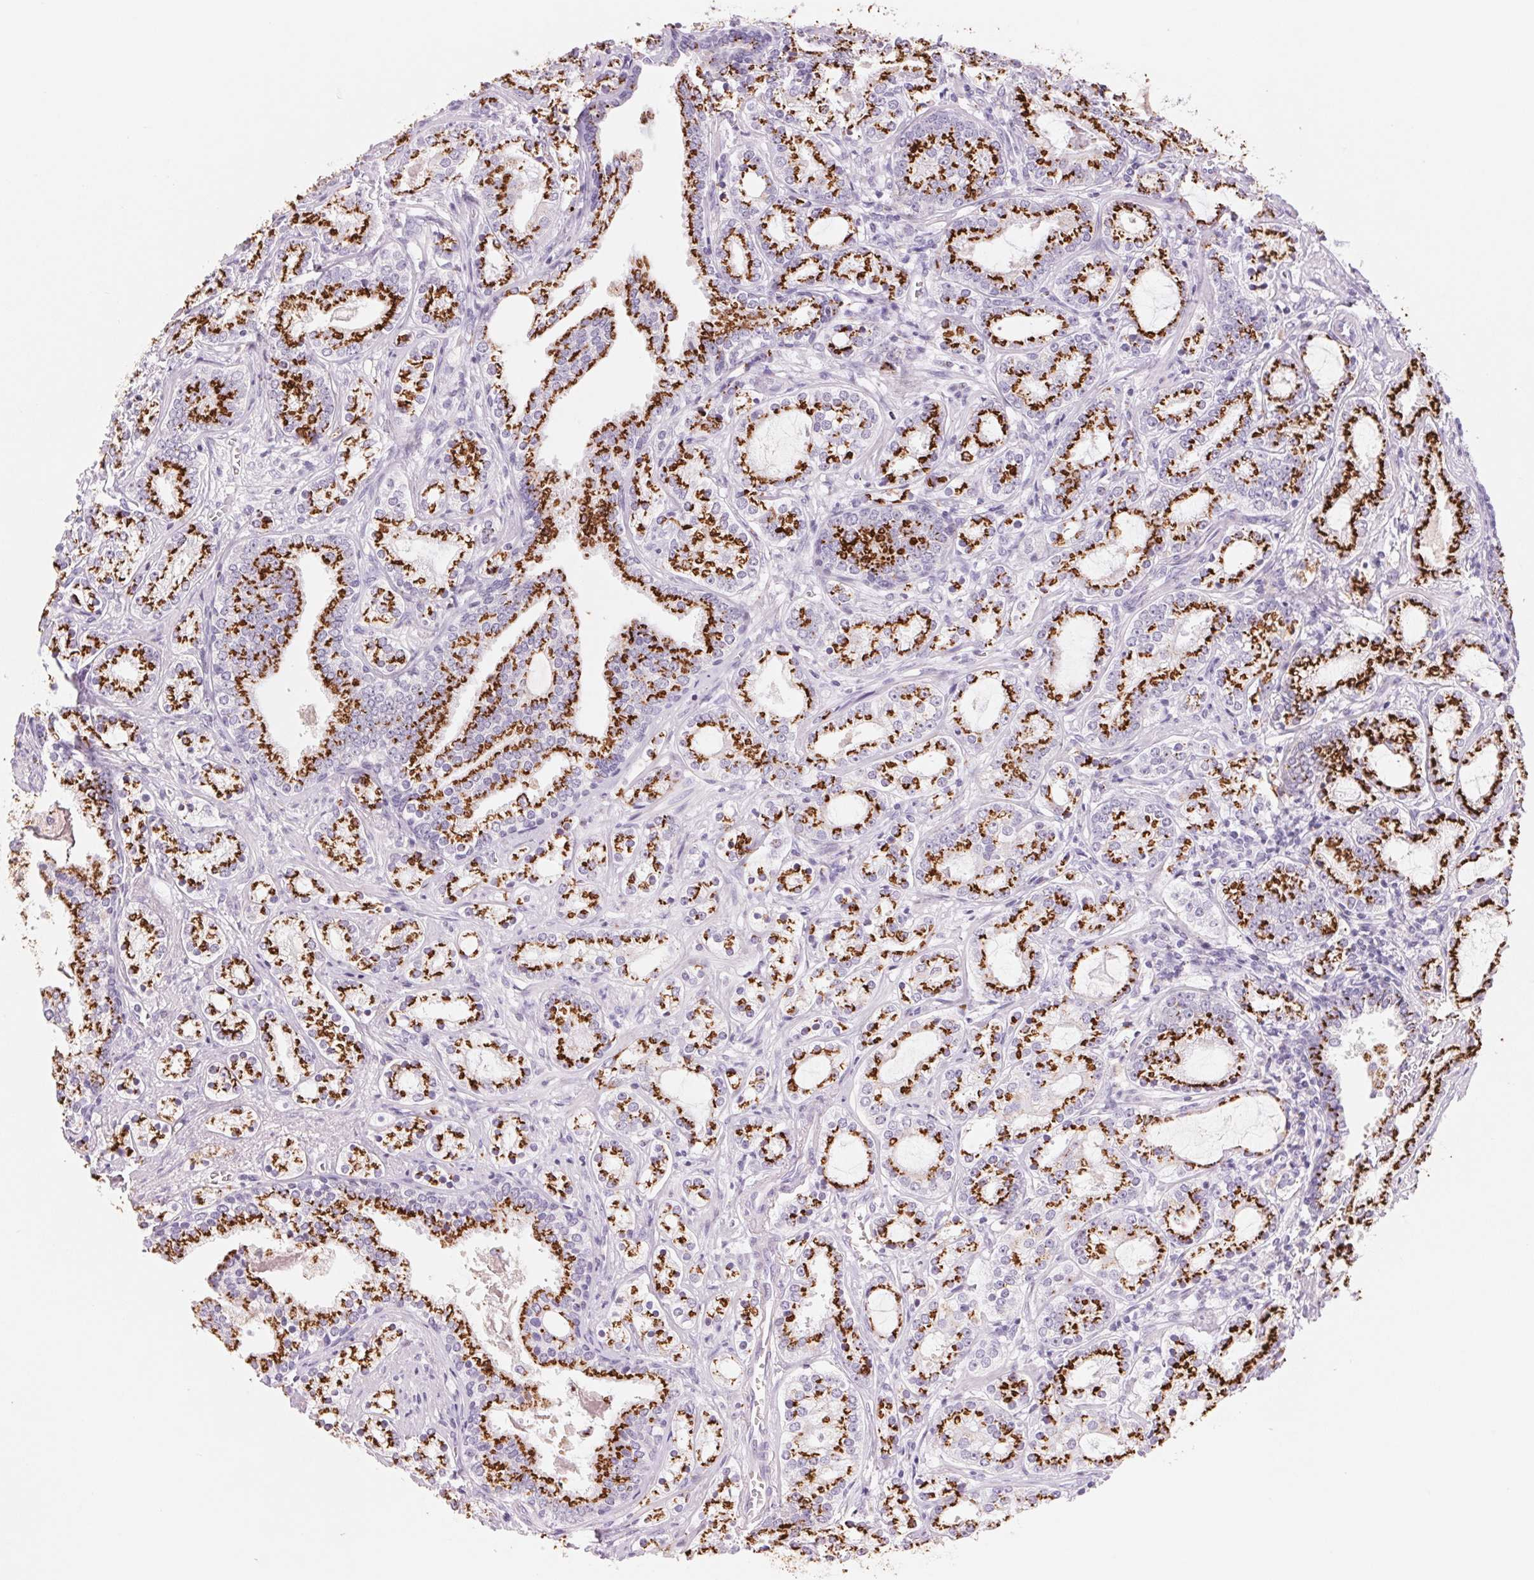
{"staining": {"intensity": "strong", "quantity": ">75%", "location": "cytoplasmic/membranous"}, "tissue": "prostate cancer", "cell_type": "Tumor cells", "image_type": "cancer", "snomed": [{"axis": "morphology", "description": "Adenocarcinoma, Medium grade"}, {"axis": "topography", "description": "Prostate"}], "caption": "Immunohistochemical staining of prostate cancer (adenocarcinoma (medium-grade)) shows high levels of strong cytoplasmic/membranous protein staining in about >75% of tumor cells.", "gene": "GALNT7", "patient": {"sex": "male", "age": 57}}